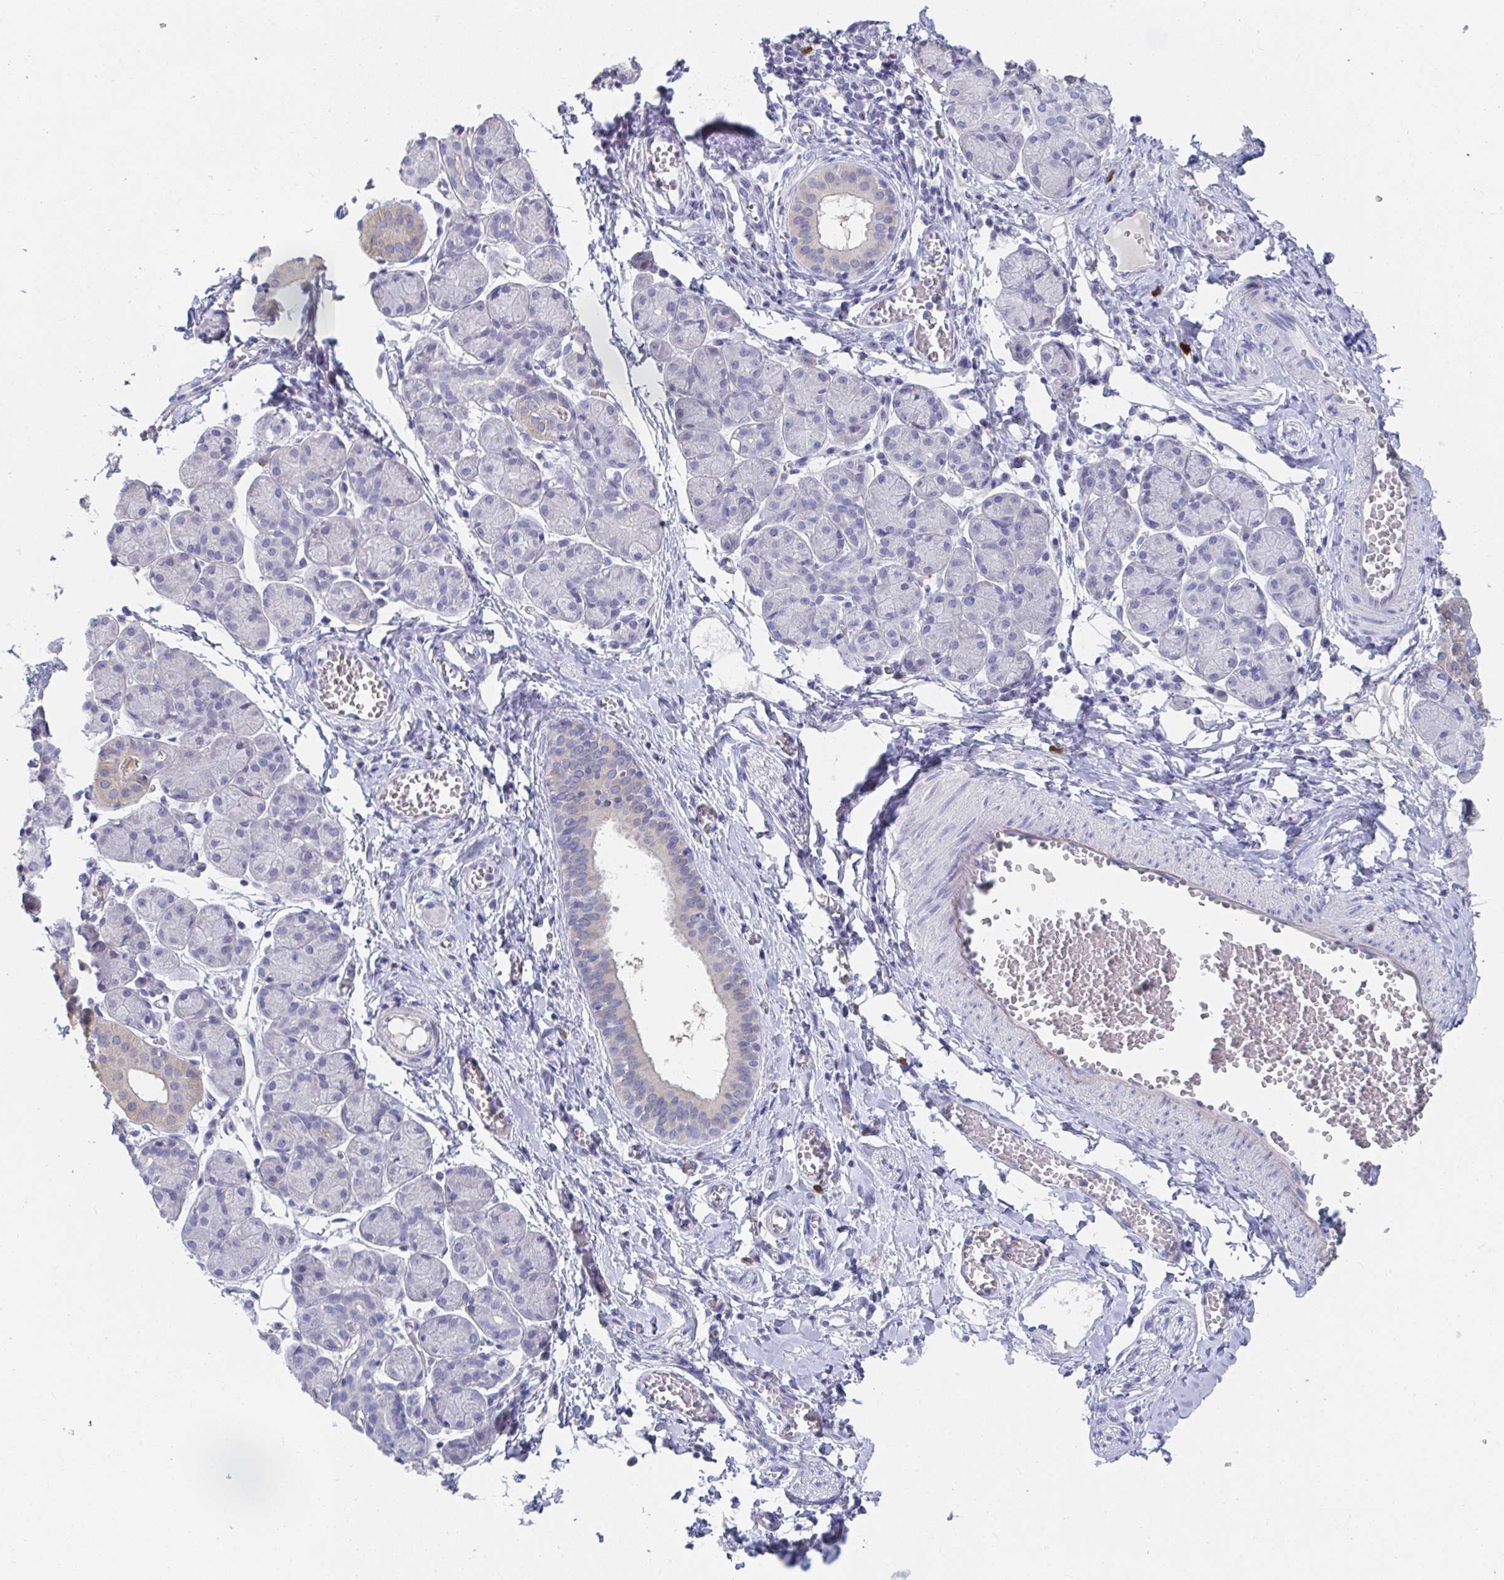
{"staining": {"intensity": "negative", "quantity": "none", "location": "none"}, "tissue": "salivary gland", "cell_type": "Glandular cells", "image_type": "normal", "snomed": [{"axis": "morphology", "description": "Normal tissue, NOS"}, {"axis": "morphology", "description": "Inflammation, NOS"}, {"axis": "topography", "description": "Lymph node"}, {"axis": "topography", "description": "Salivary gland"}], "caption": "A photomicrograph of human salivary gland is negative for staining in glandular cells. (IHC, brightfield microscopy, high magnification).", "gene": "KCNK5", "patient": {"sex": "male", "age": 3}}